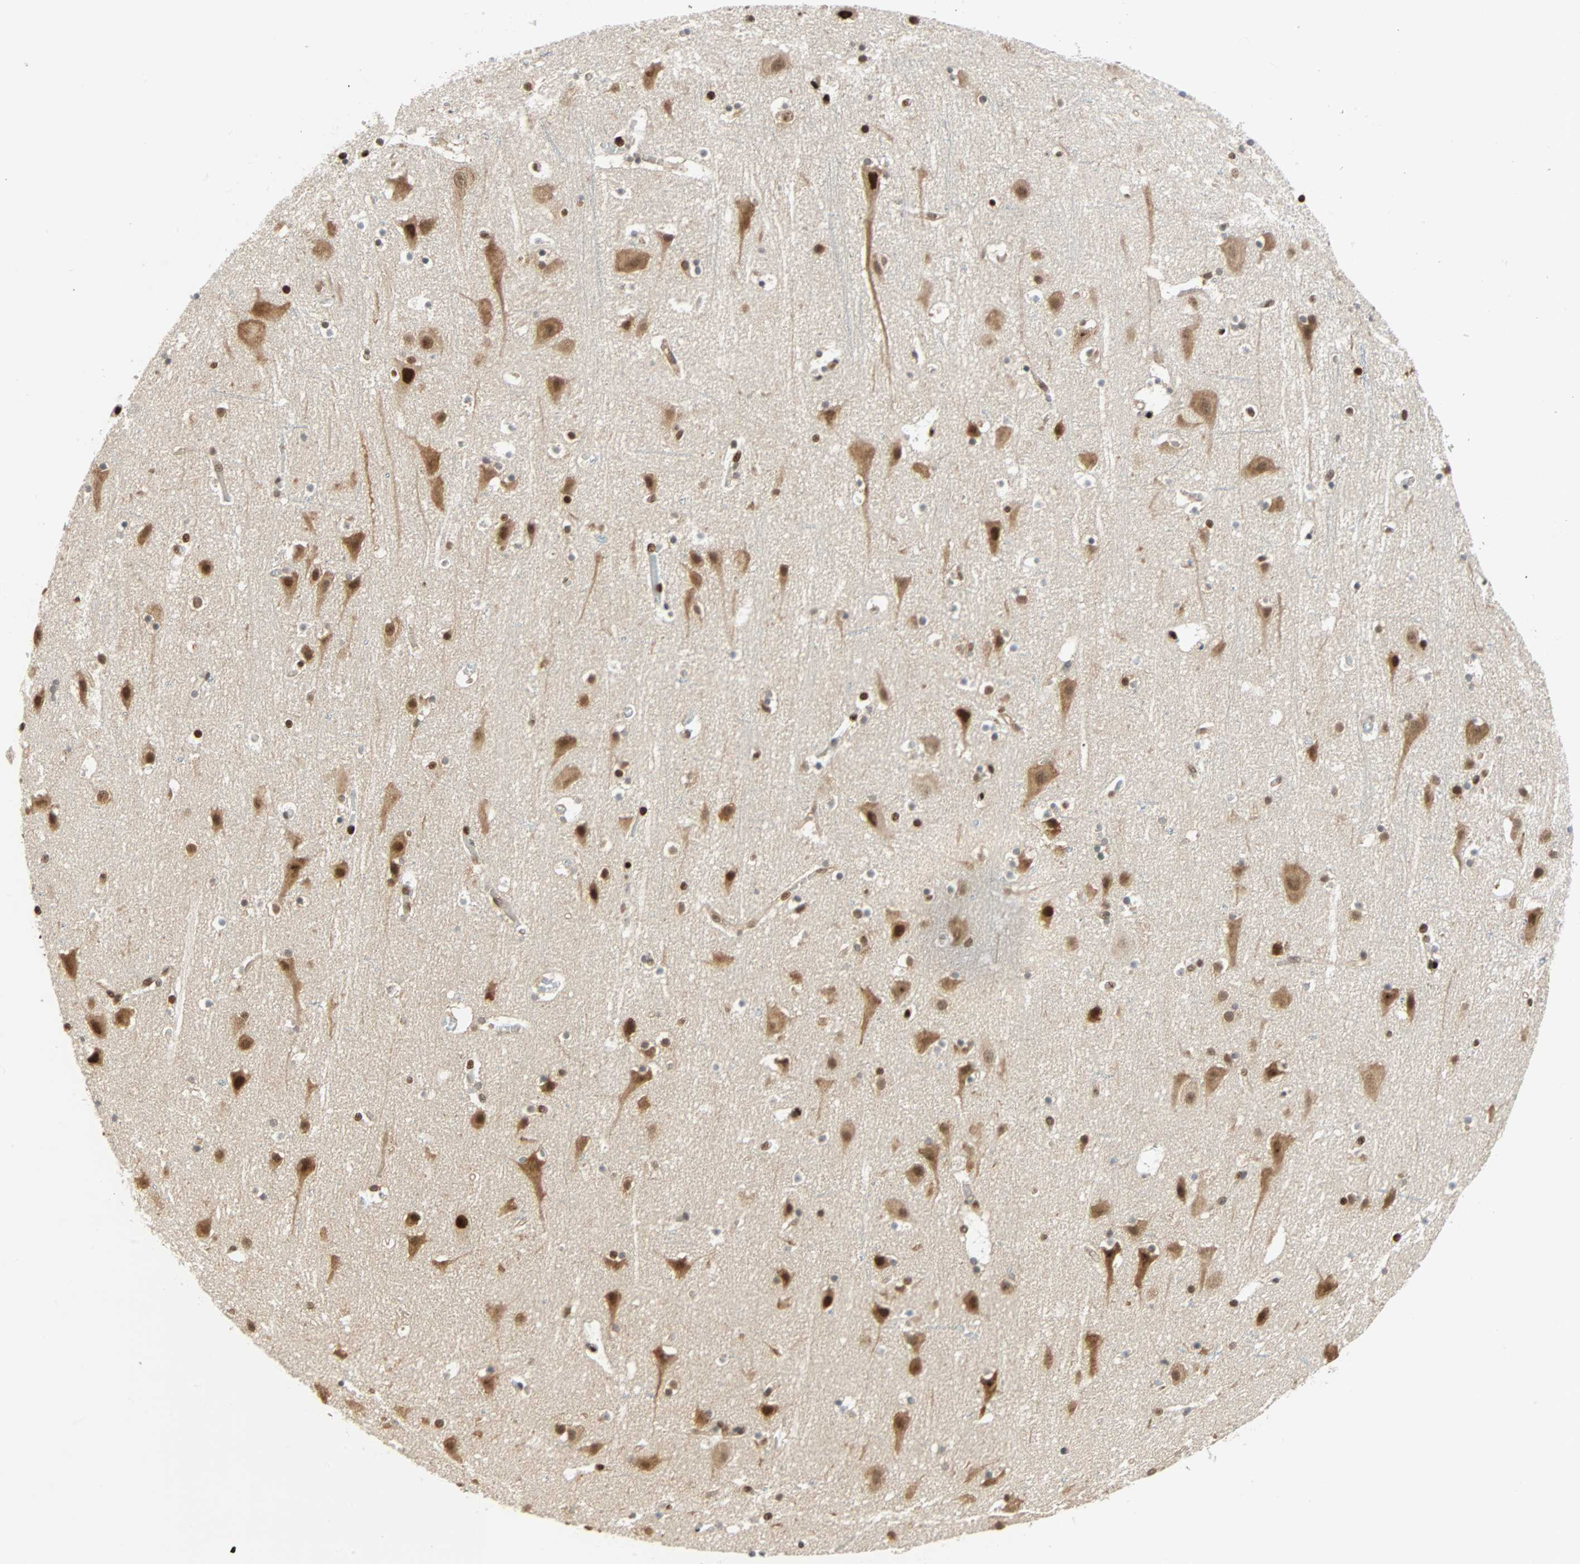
{"staining": {"intensity": "weak", "quantity": ">75%", "location": "nuclear"}, "tissue": "cerebral cortex", "cell_type": "Endothelial cells", "image_type": "normal", "snomed": [{"axis": "morphology", "description": "Normal tissue, NOS"}, {"axis": "topography", "description": "Cerebral cortex"}], "caption": "Protein expression analysis of unremarkable cerebral cortex reveals weak nuclear staining in about >75% of endothelial cells.", "gene": "CDK12", "patient": {"sex": "male", "age": 45}}